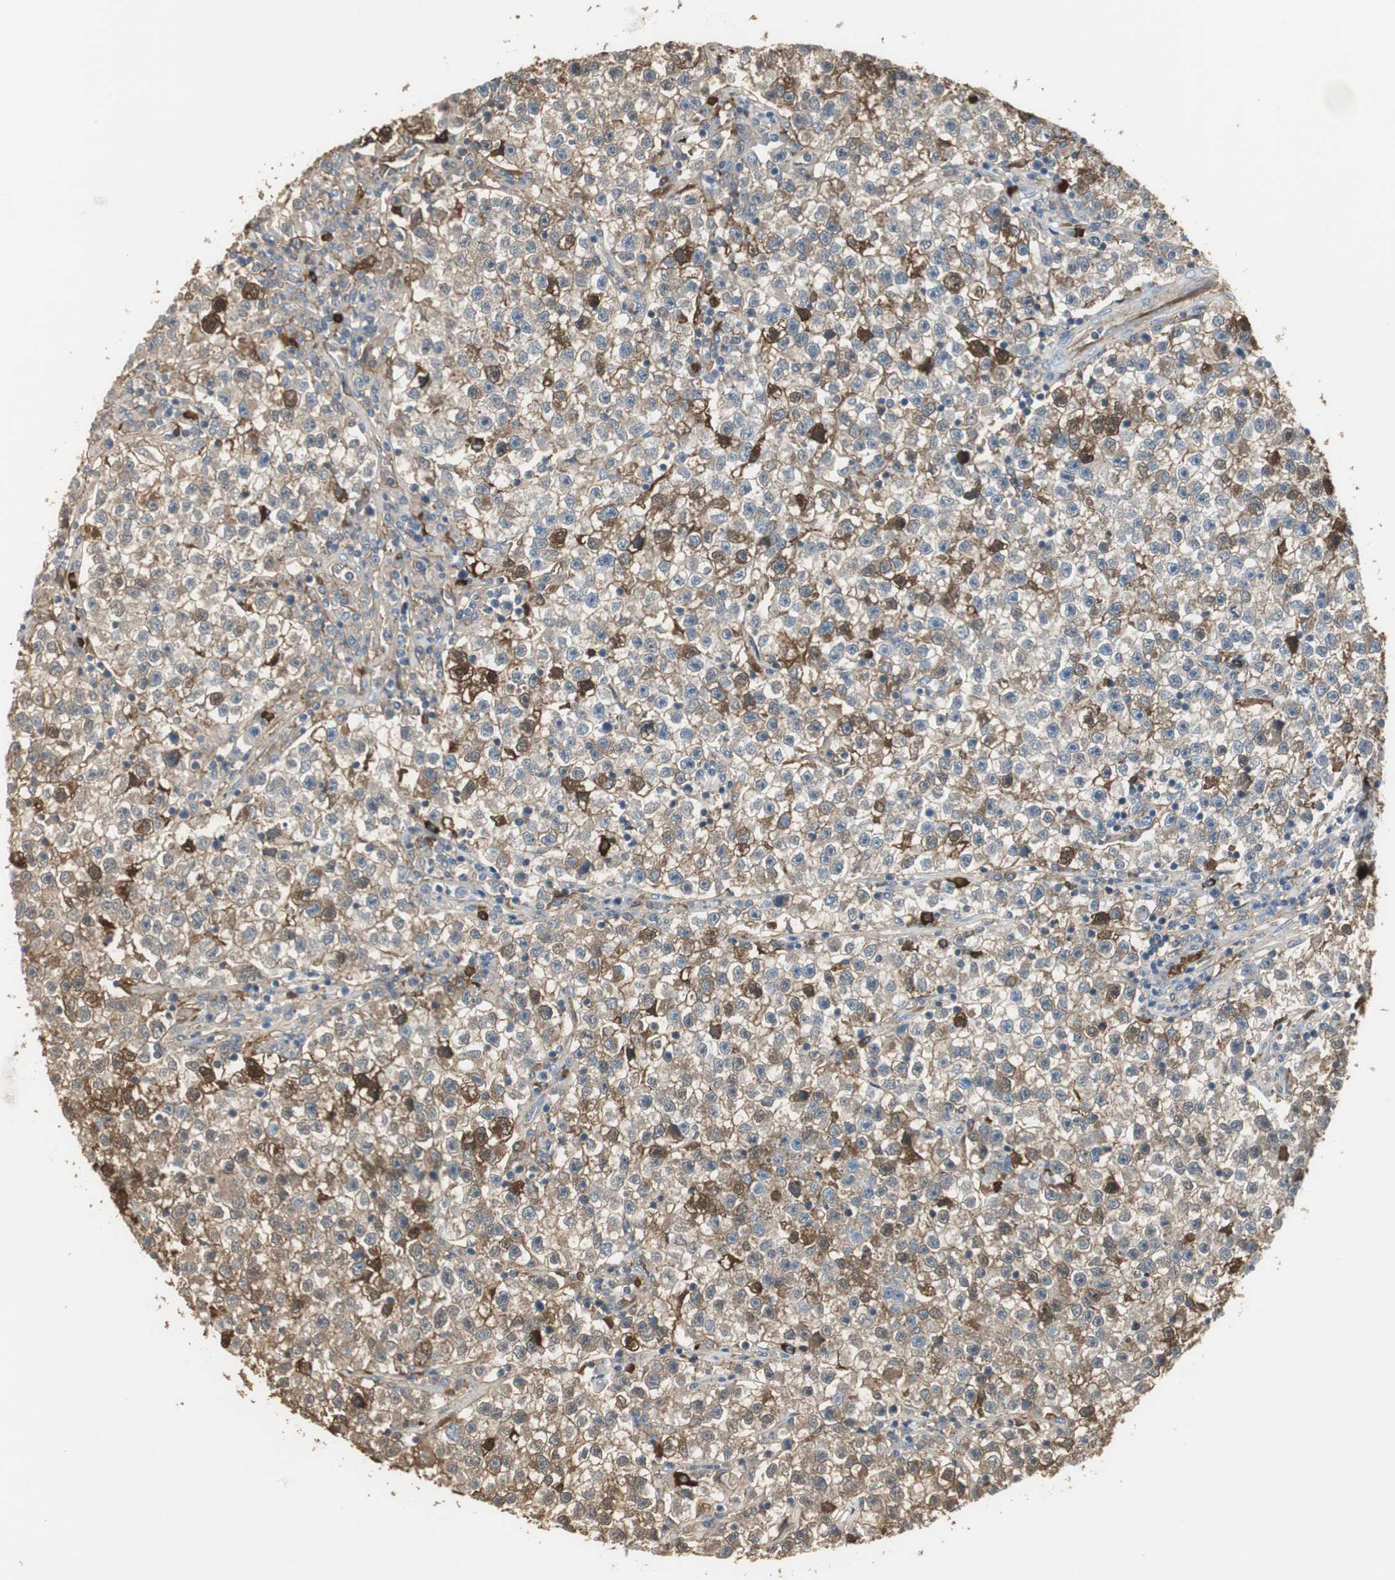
{"staining": {"intensity": "moderate", "quantity": "25%-75%", "location": "cytoplasmic/membranous"}, "tissue": "testis cancer", "cell_type": "Tumor cells", "image_type": "cancer", "snomed": [{"axis": "morphology", "description": "Seminoma, NOS"}, {"axis": "topography", "description": "Testis"}], "caption": "This histopathology image displays testis cancer stained with immunohistochemistry (IHC) to label a protein in brown. The cytoplasmic/membranous of tumor cells show moderate positivity for the protein. Nuclei are counter-stained blue.", "gene": "IGHA1", "patient": {"sex": "male", "age": 22}}